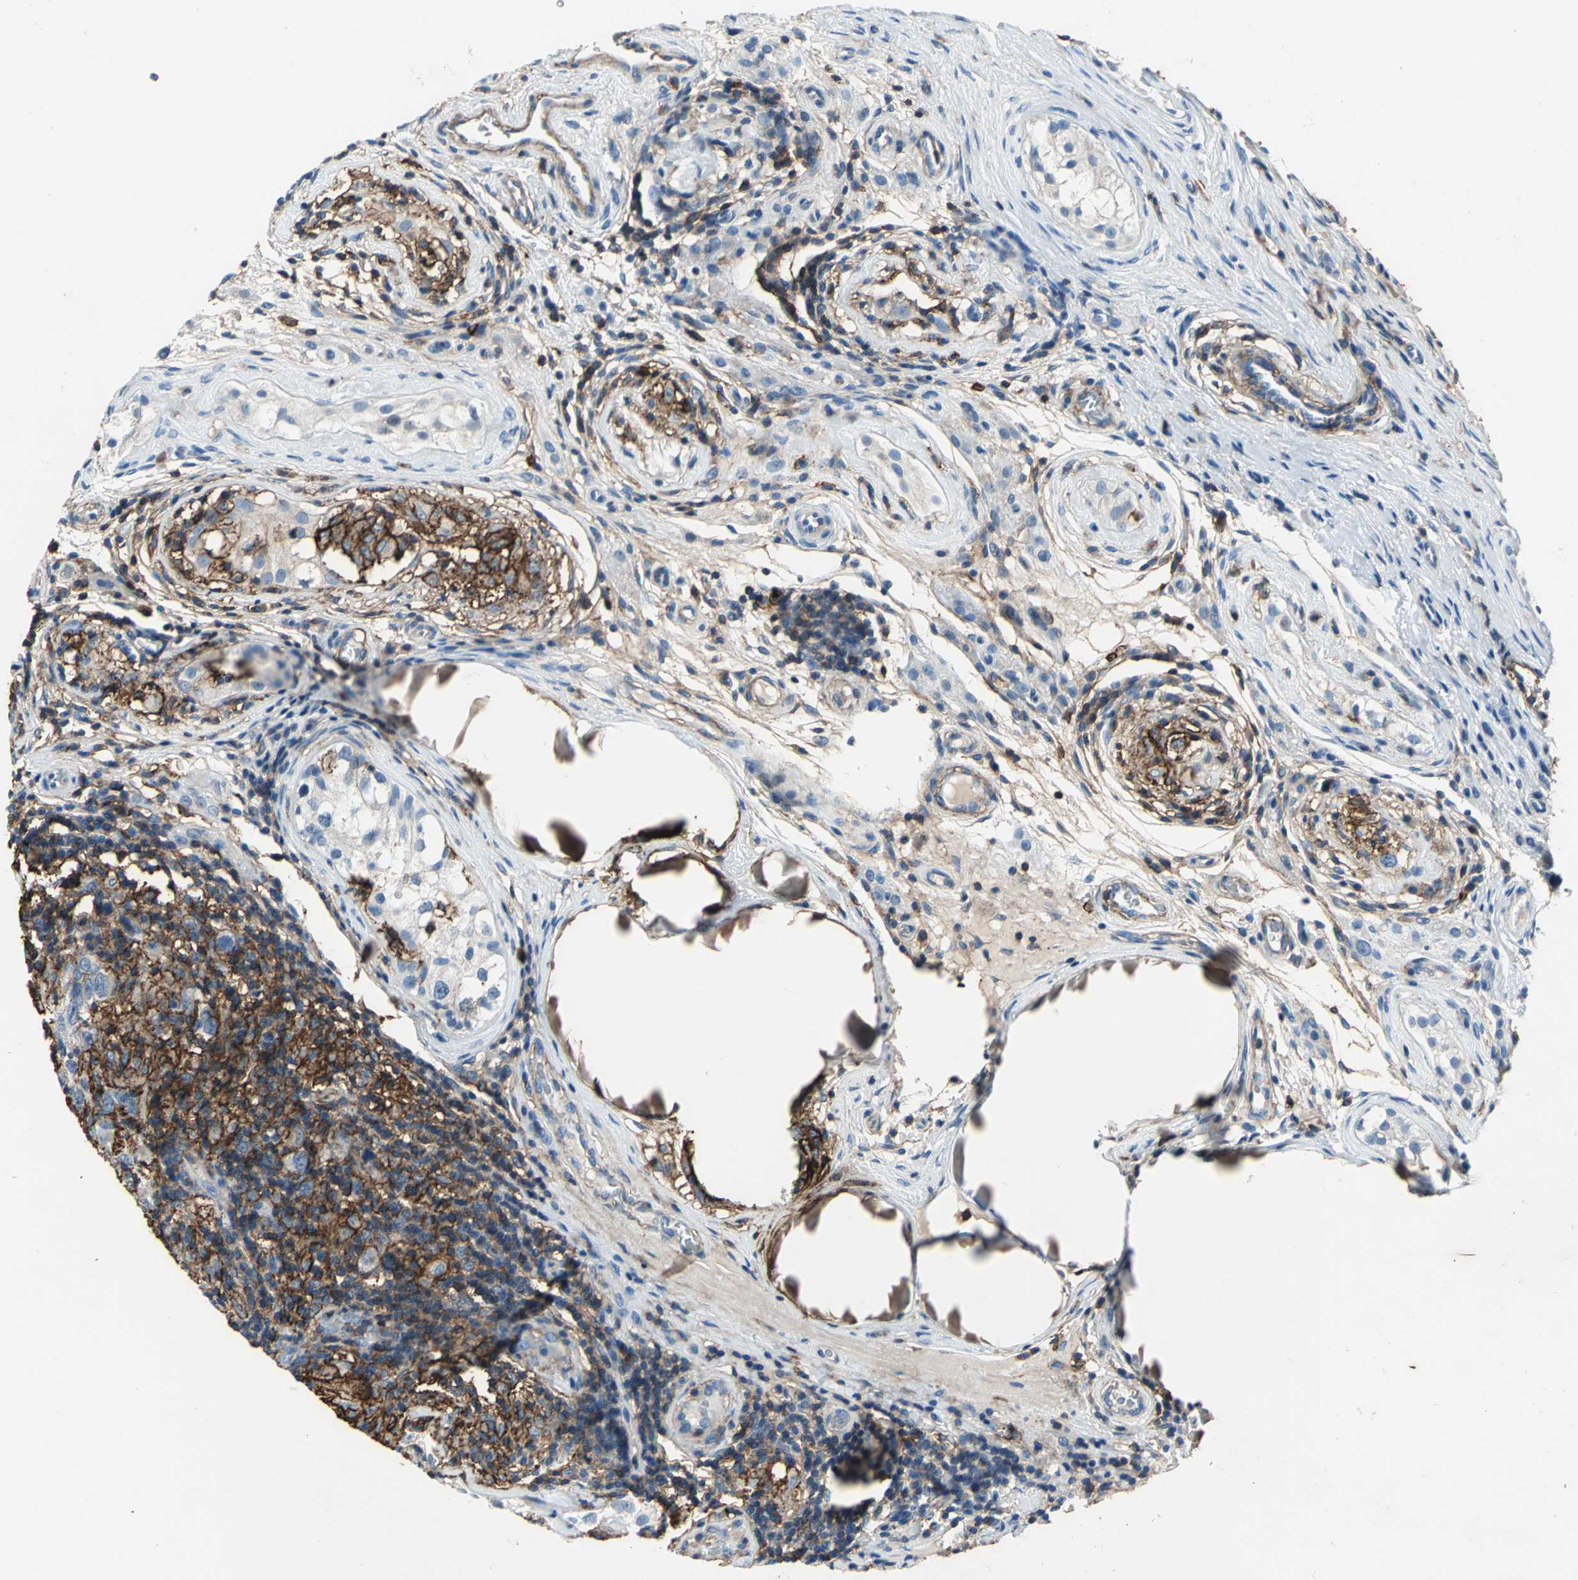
{"staining": {"intensity": "strong", "quantity": ">75%", "location": "cytoplasmic/membranous"}, "tissue": "testis cancer", "cell_type": "Tumor cells", "image_type": "cancer", "snomed": [{"axis": "morphology", "description": "Carcinoma, Embryonal, NOS"}, {"axis": "topography", "description": "Testis"}], "caption": "Testis embryonal carcinoma stained with DAB IHC reveals high levels of strong cytoplasmic/membranous staining in about >75% of tumor cells. (IHC, brightfield microscopy, high magnification).", "gene": "CD44", "patient": {"sex": "male", "age": 21}}